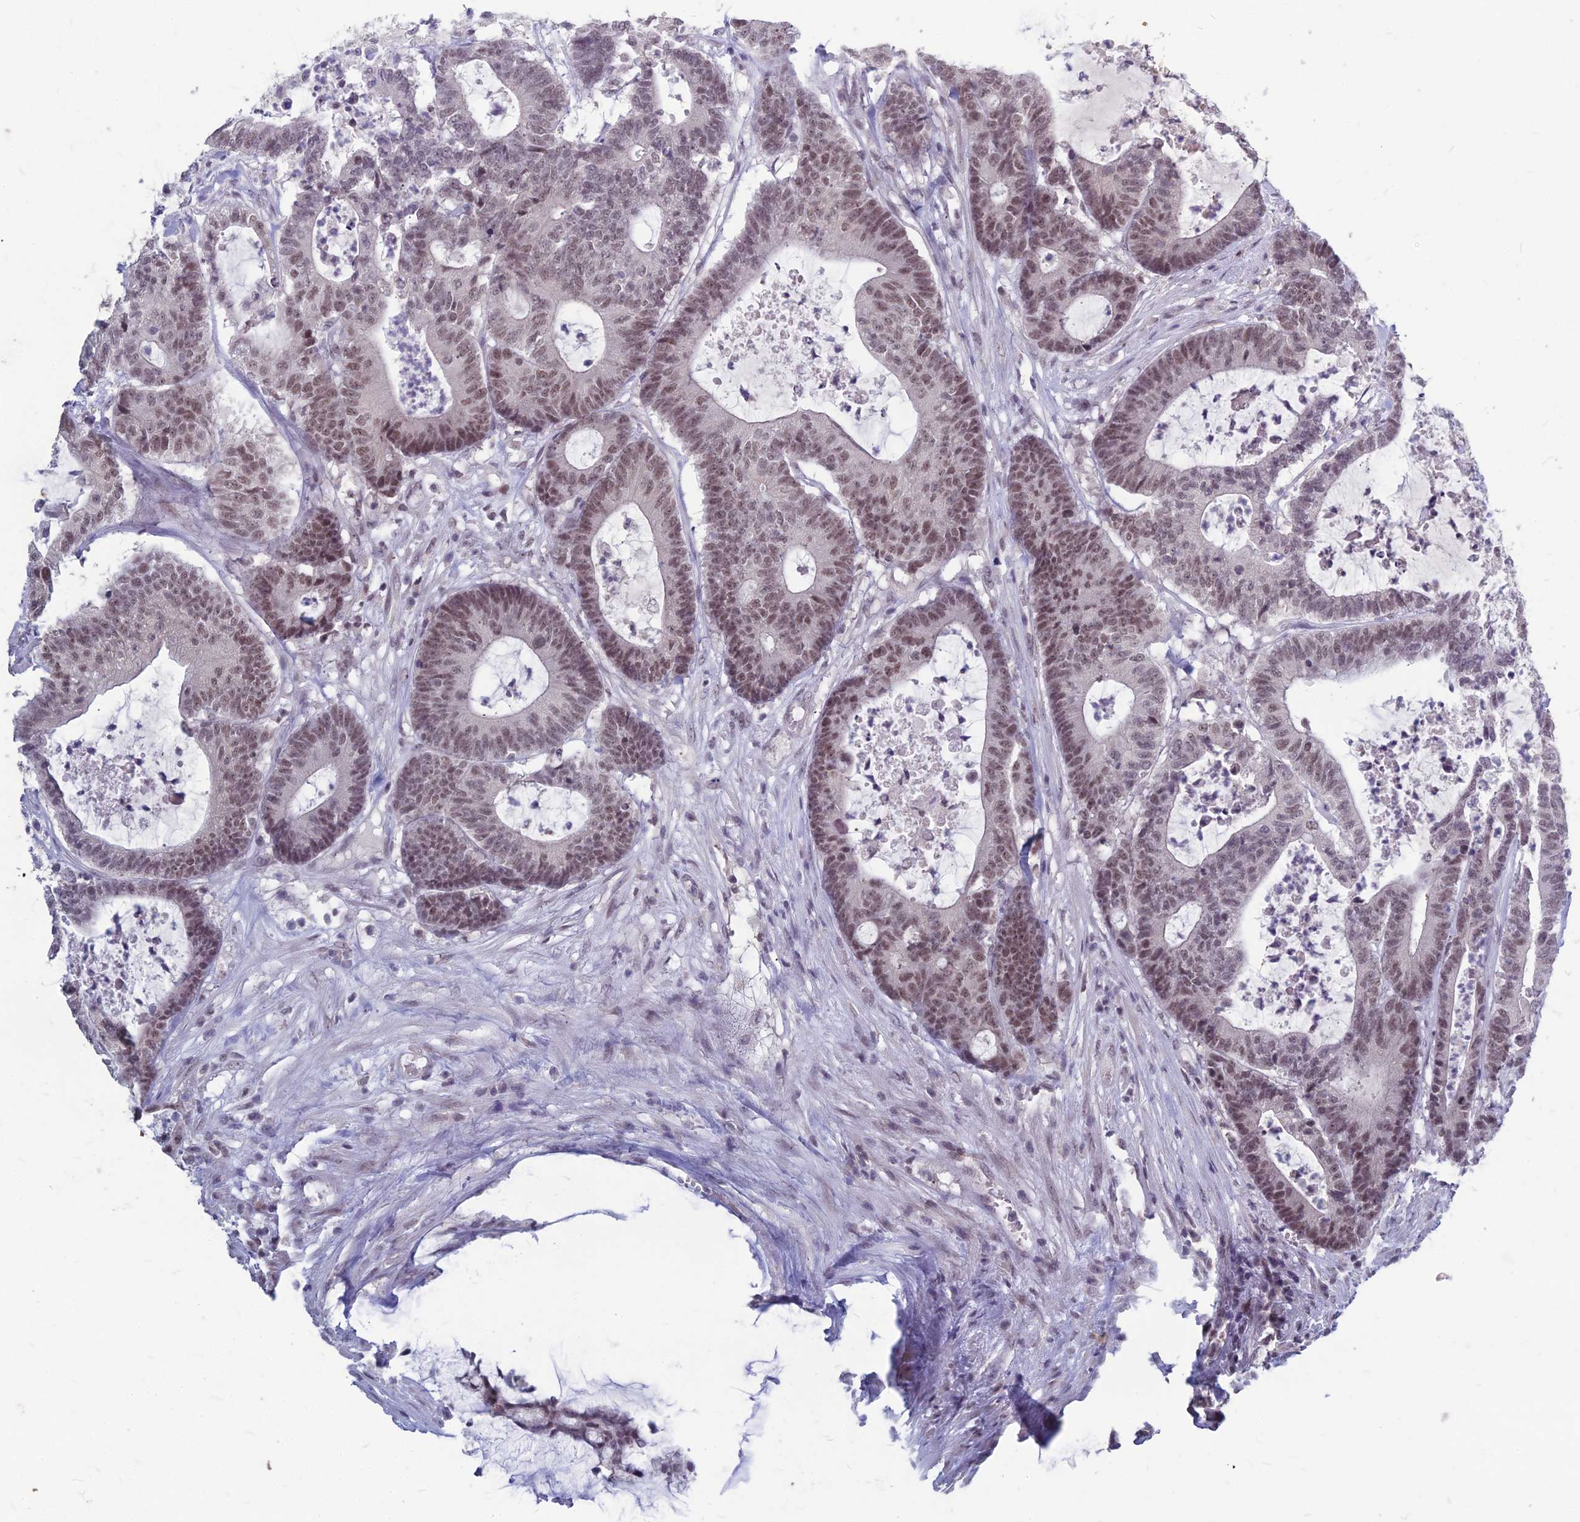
{"staining": {"intensity": "moderate", "quantity": ">75%", "location": "nuclear"}, "tissue": "colorectal cancer", "cell_type": "Tumor cells", "image_type": "cancer", "snomed": [{"axis": "morphology", "description": "Adenocarcinoma, NOS"}, {"axis": "topography", "description": "Colon"}], "caption": "IHC photomicrograph of colorectal cancer stained for a protein (brown), which demonstrates medium levels of moderate nuclear positivity in approximately >75% of tumor cells.", "gene": "KAT7", "patient": {"sex": "female", "age": 84}}